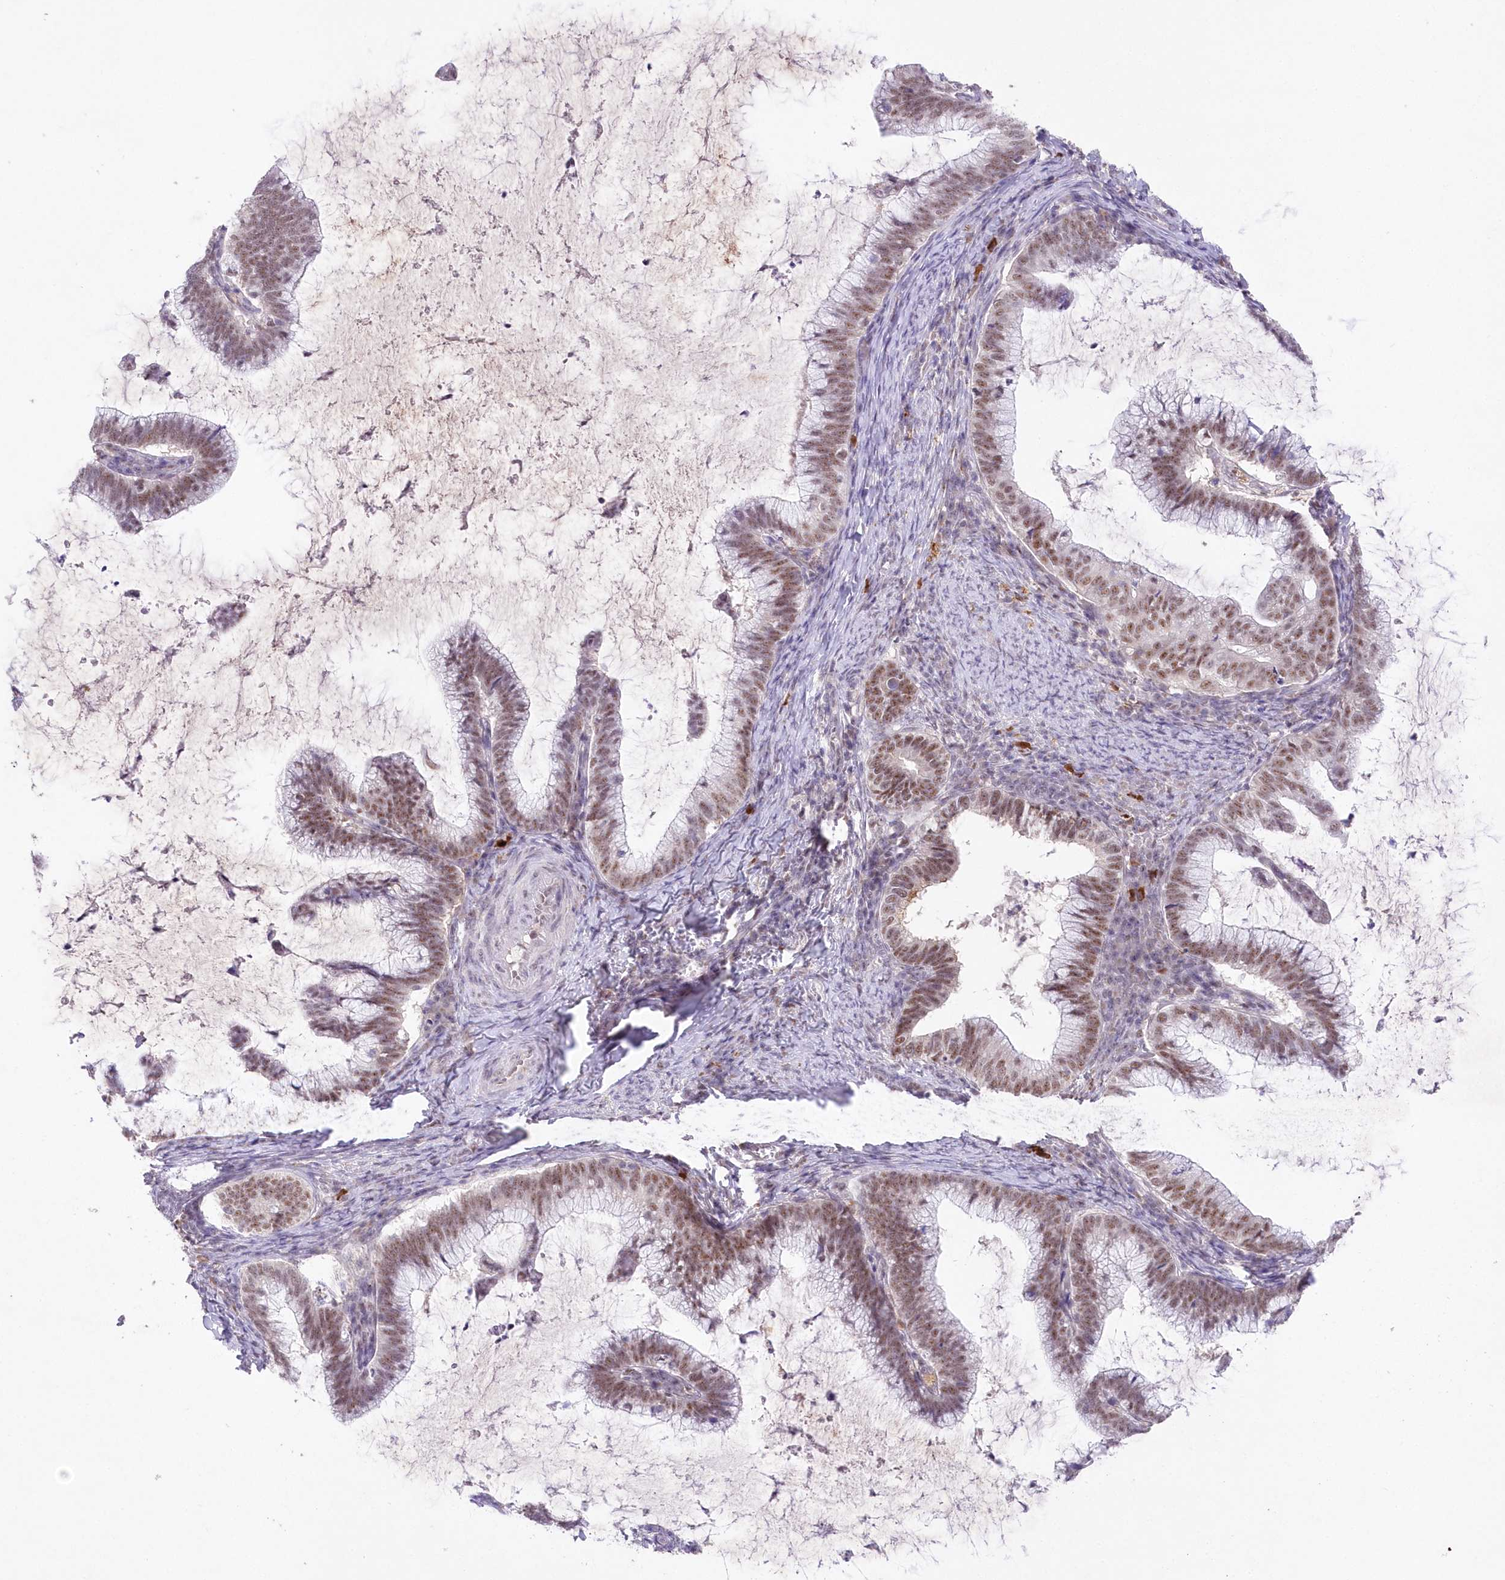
{"staining": {"intensity": "moderate", "quantity": ">75%", "location": "nuclear"}, "tissue": "cervical cancer", "cell_type": "Tumor cells", "image_type": "cancer", "snomed": [{"axis": "morphology", "description": "Adenocarcinoma, NOS"}, {"axis": "topography", "description": "Cervix"}], "caption": "The micrograph shows staining of cervical adenocarcinoma, revealing moderate nuclear protein expression (brown color) within tumor cells. (IHC, brightfield microscopy, high magnification).", "gene": "RBM27", "patient": {"sex": "female", "age": 36}}